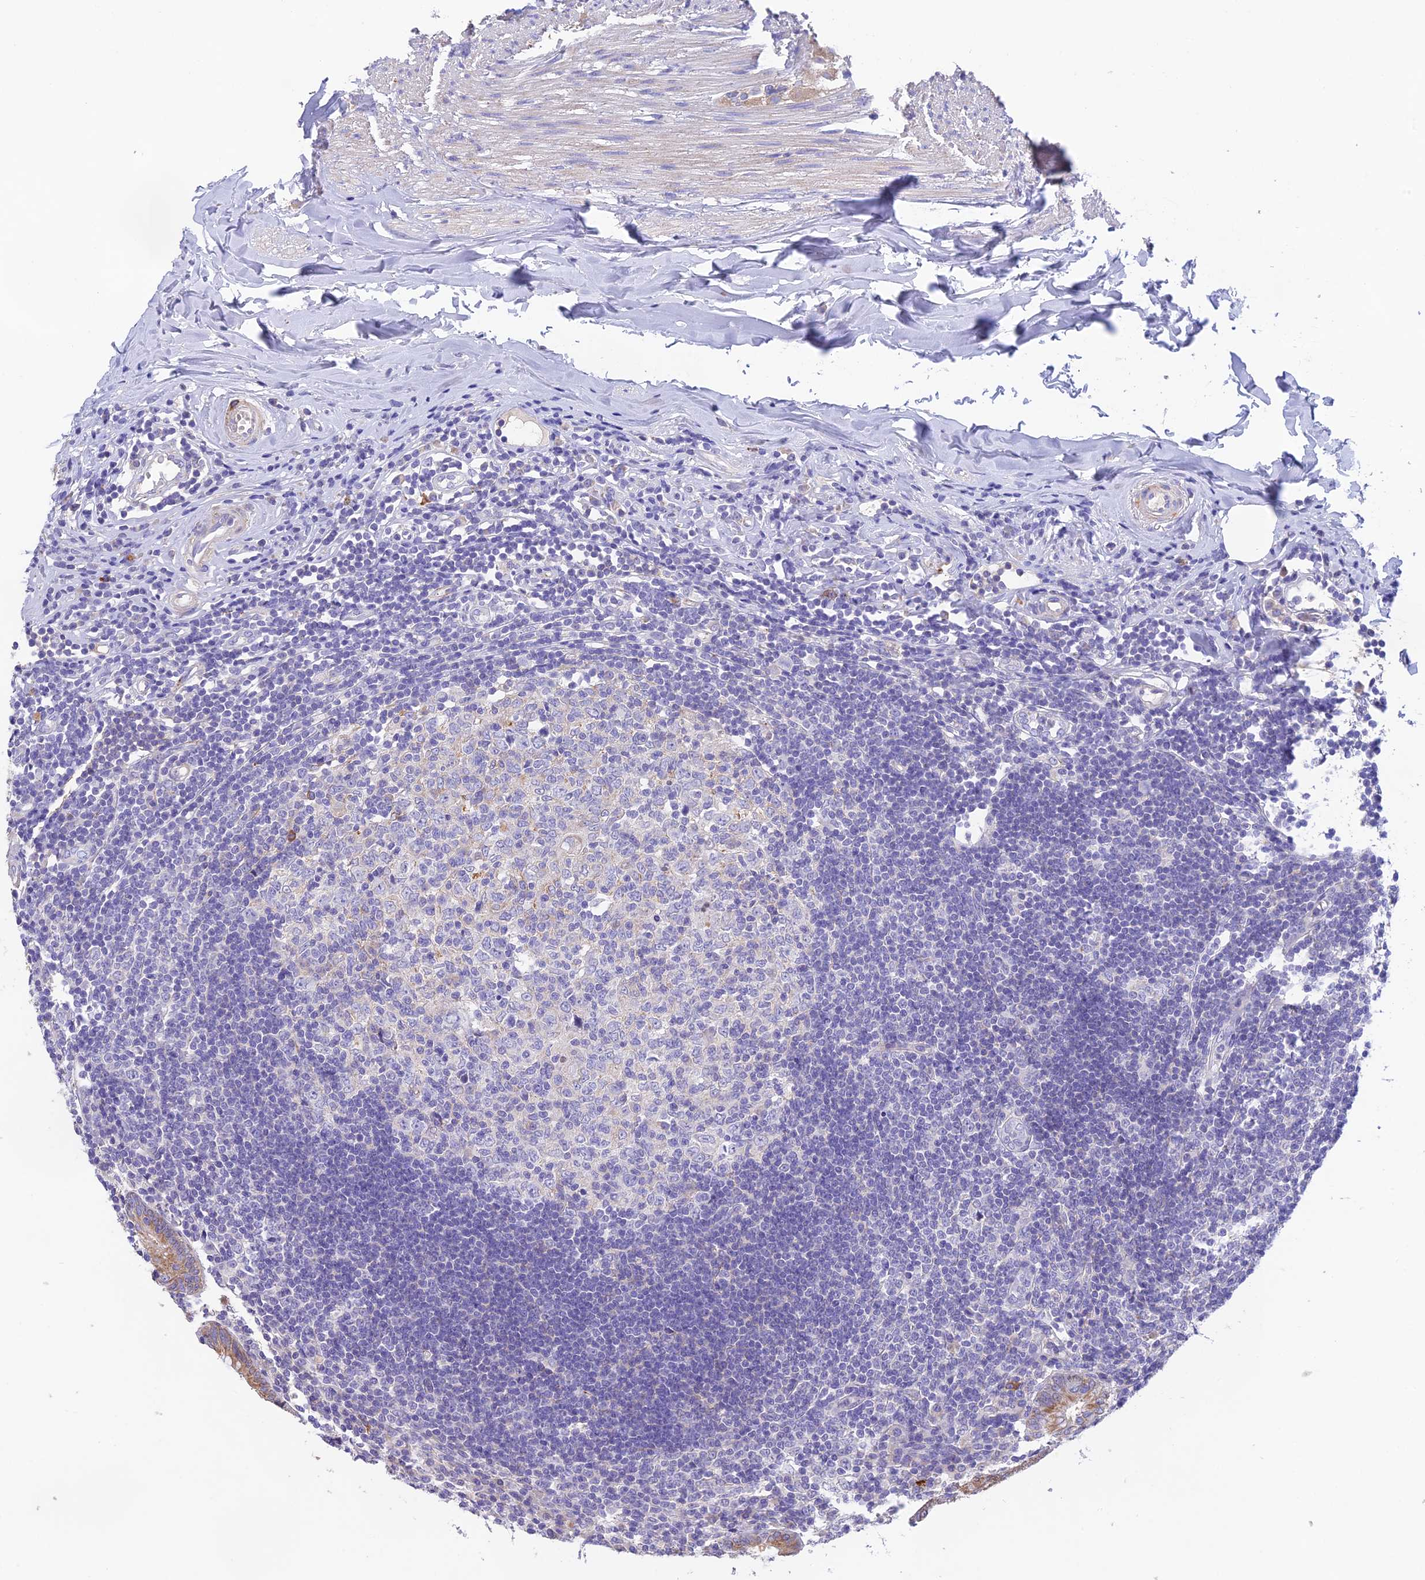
{"staining": {"intensity": "strong", "quantity": "25%-75%", "location": "cytoplasmic/membranous"}, "tissue": "appendix", "cell_type": "Glandular cells", "image_type": "normal", "snomed": [{"axis": "morphology", "description": "Normal tissue, NOS"}, {"axis": "topography", "description": "Appendix"}], "caption": "IHC of unremarkable appendix reveals high levels of strong cytoplasmic/membranous staining in about 25%-75% of glandular cells.", "gene": "HSD17B2", "patient": {"sex": "female", "age": 54}}